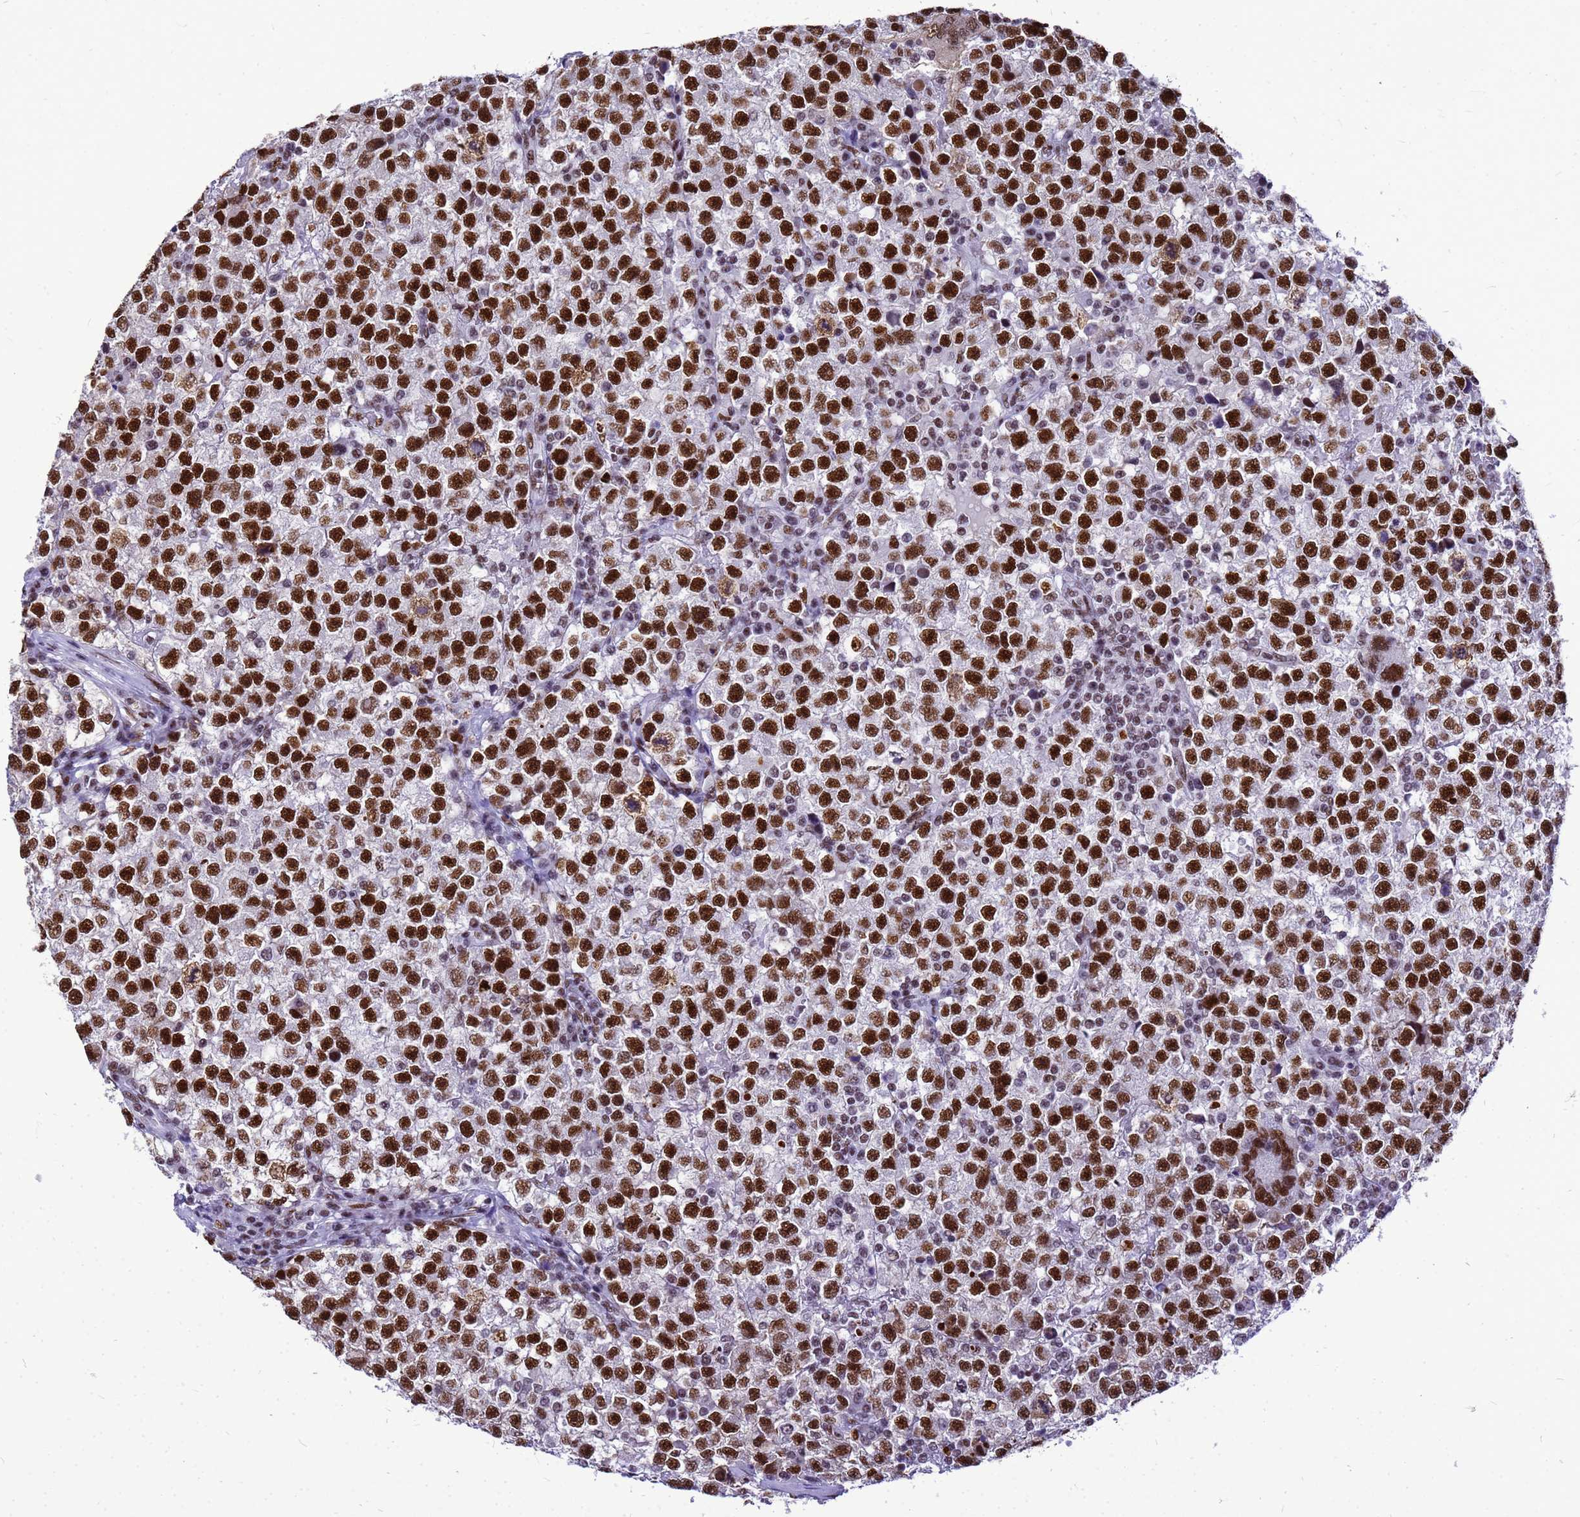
{"staining": {"intensity": "strong", "quantity": ">75%", "location": "nuclear"}, "tissue": "testis cancer", "cell_type": "Tumor cells", "image_type": "cancer", "snomed": [{"axis": "morphology", "description": "Seminoma, NOS"}, {"axis": "topography", "description": "Testis"}], "caption": "Immunohistochemistry (IHC) micrograph of neoplastic tissue: testis cancer stained using immunohistochemistry exhibits high levels of strong protein expression localized specifically in the nuclear of tumor cells, appearing as a nuclear brown color.", "gene": "SART3", "patient": {"sex": "male", "age": 22}}